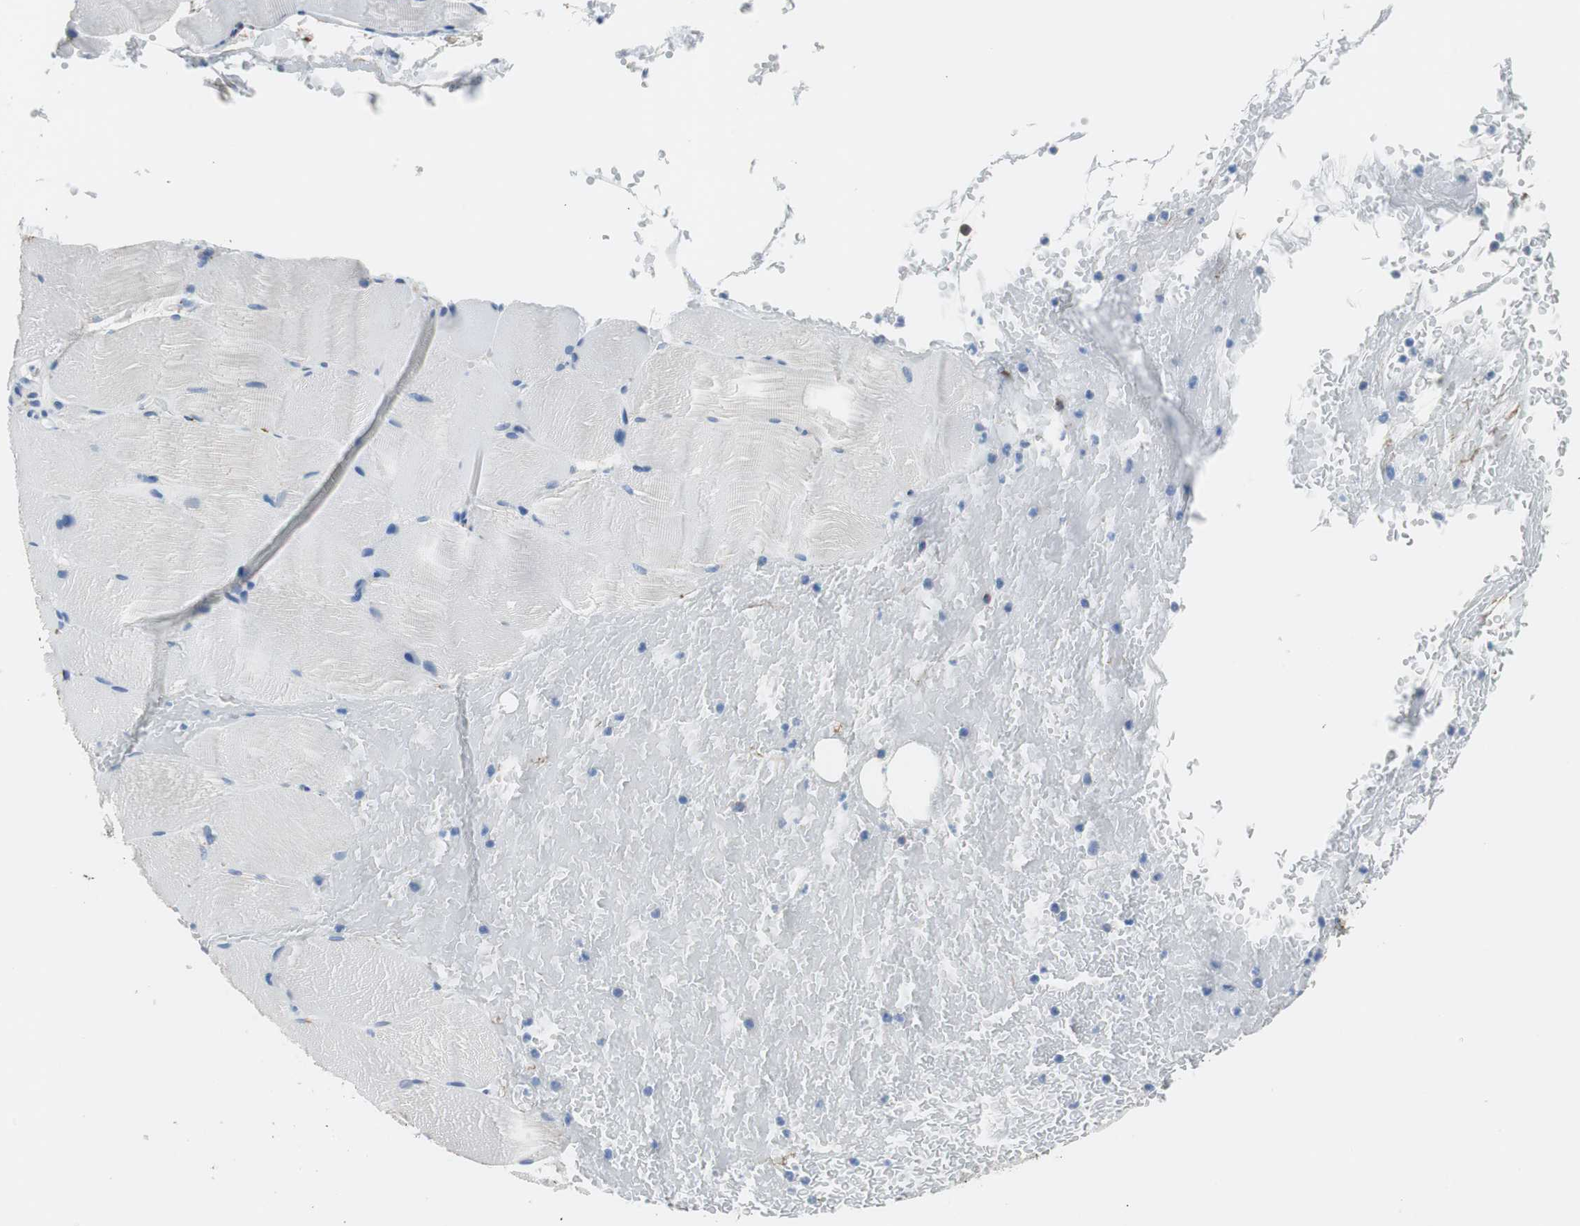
{"staining": {"intensity": "negative", "quantity": "none", "location": "none"}, "tissue": "skeletal muscle", "cell_type": "Myocytes", "image_type": "normal", "snomed": [{"axis": "morphology", "description": "Normal tissue, NOS"}, {"axis": "topography", "description": "Skeletal muscle"}, {"axis": "topography", "description": "Parathyroid gland"}], "caption": "Immunohistochemistry (IHC) micrograph of normal human skeletal muscle stained for a protein (brown), which exhibits no staining in myocytes. Nuclei are stained in blue.", "gene": "MUC7", "patient": {"sex": "female", "age": 37}}